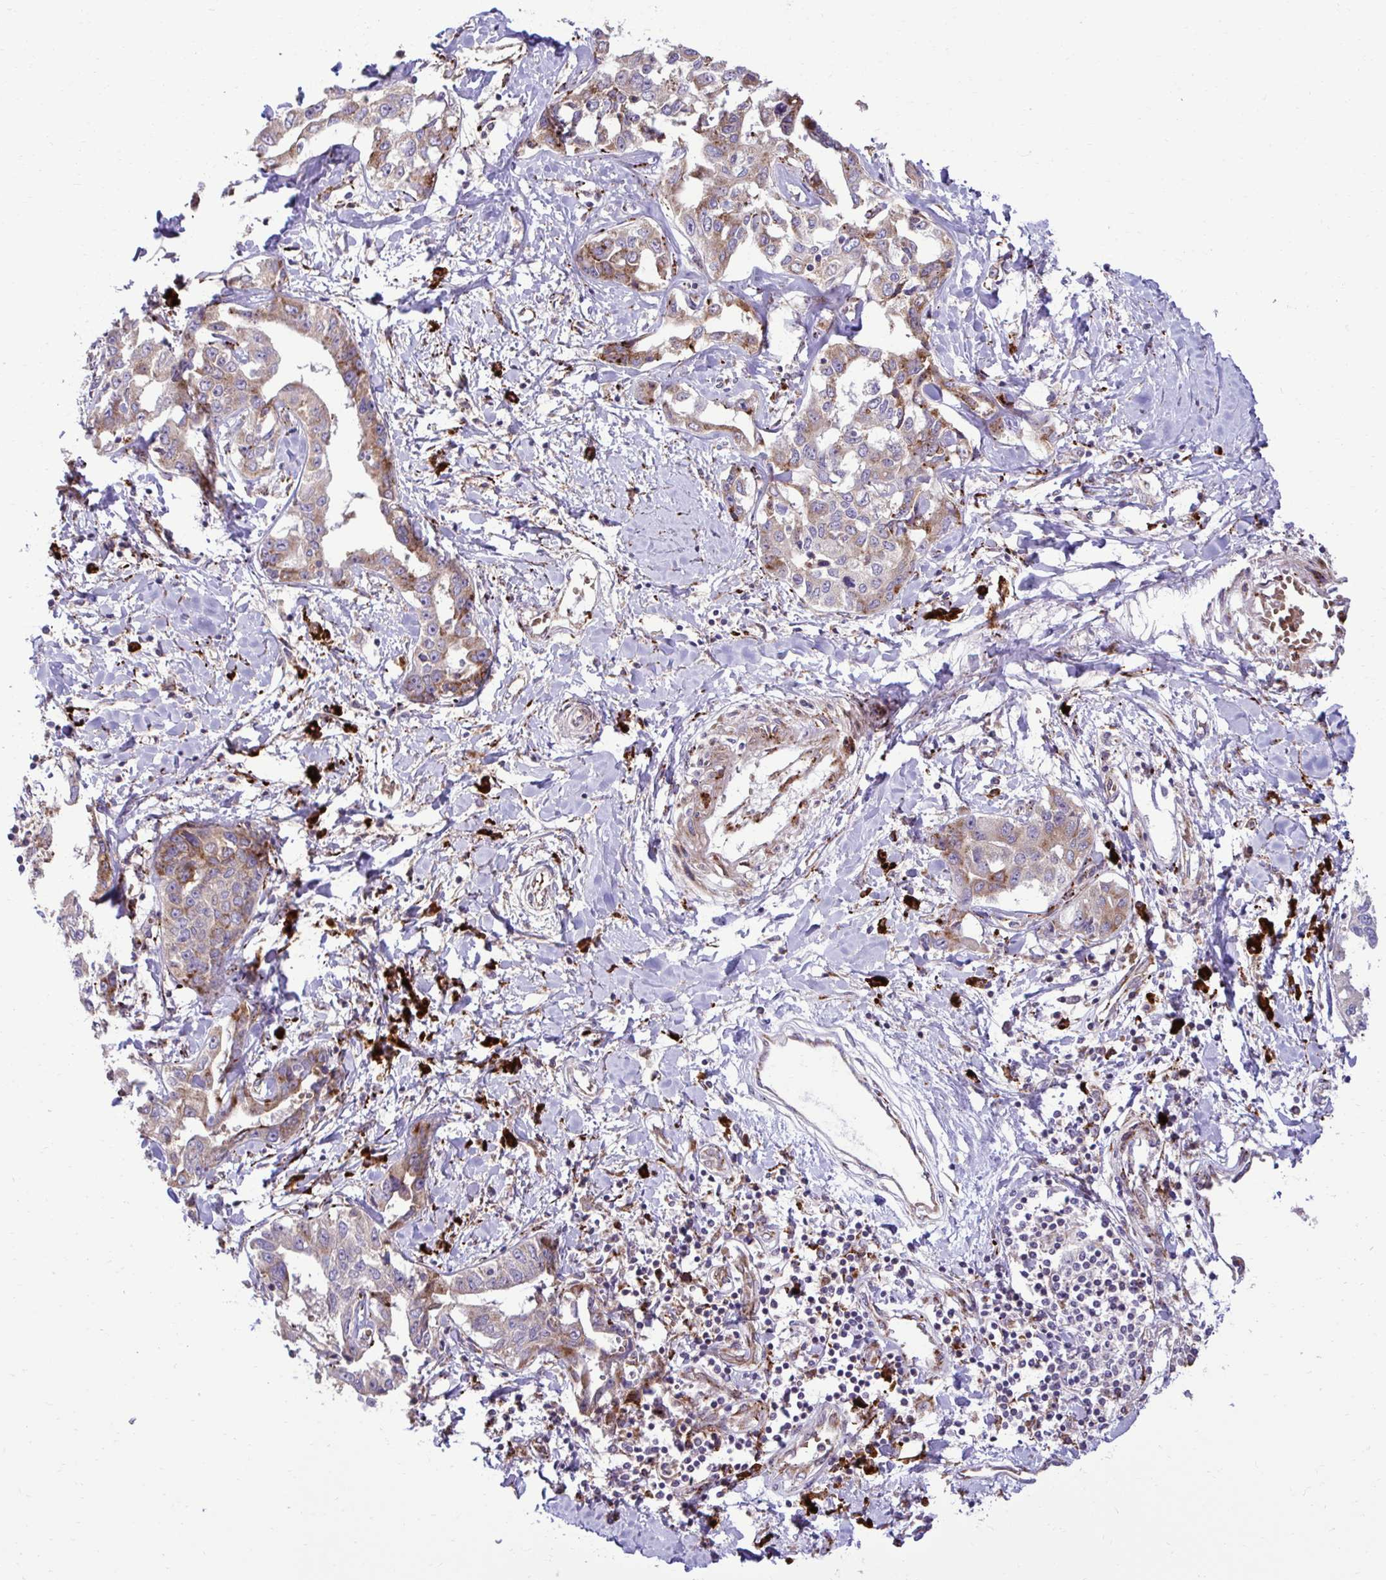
{"staining": {"intensity": "weak", "quantity": ">75%", "location": "cytoplasmic/membranous"}, "tissue": "liver cancer", "cell_type": "Tumor cells", "image_type": "cancer", "snomed": [{"axis": "morphology", "description": "Cholangiocarcinoma"}, {"axis": "topography", "description": "Liver"}], "caption": "The image shows staining of liver cholangiocarcinoma, revealing weak cytoplasmic/membranous protein staining (brown color) within tumor cells.", "gene": "LIMS1", "patient": {"sex": "male", "age": 59}}